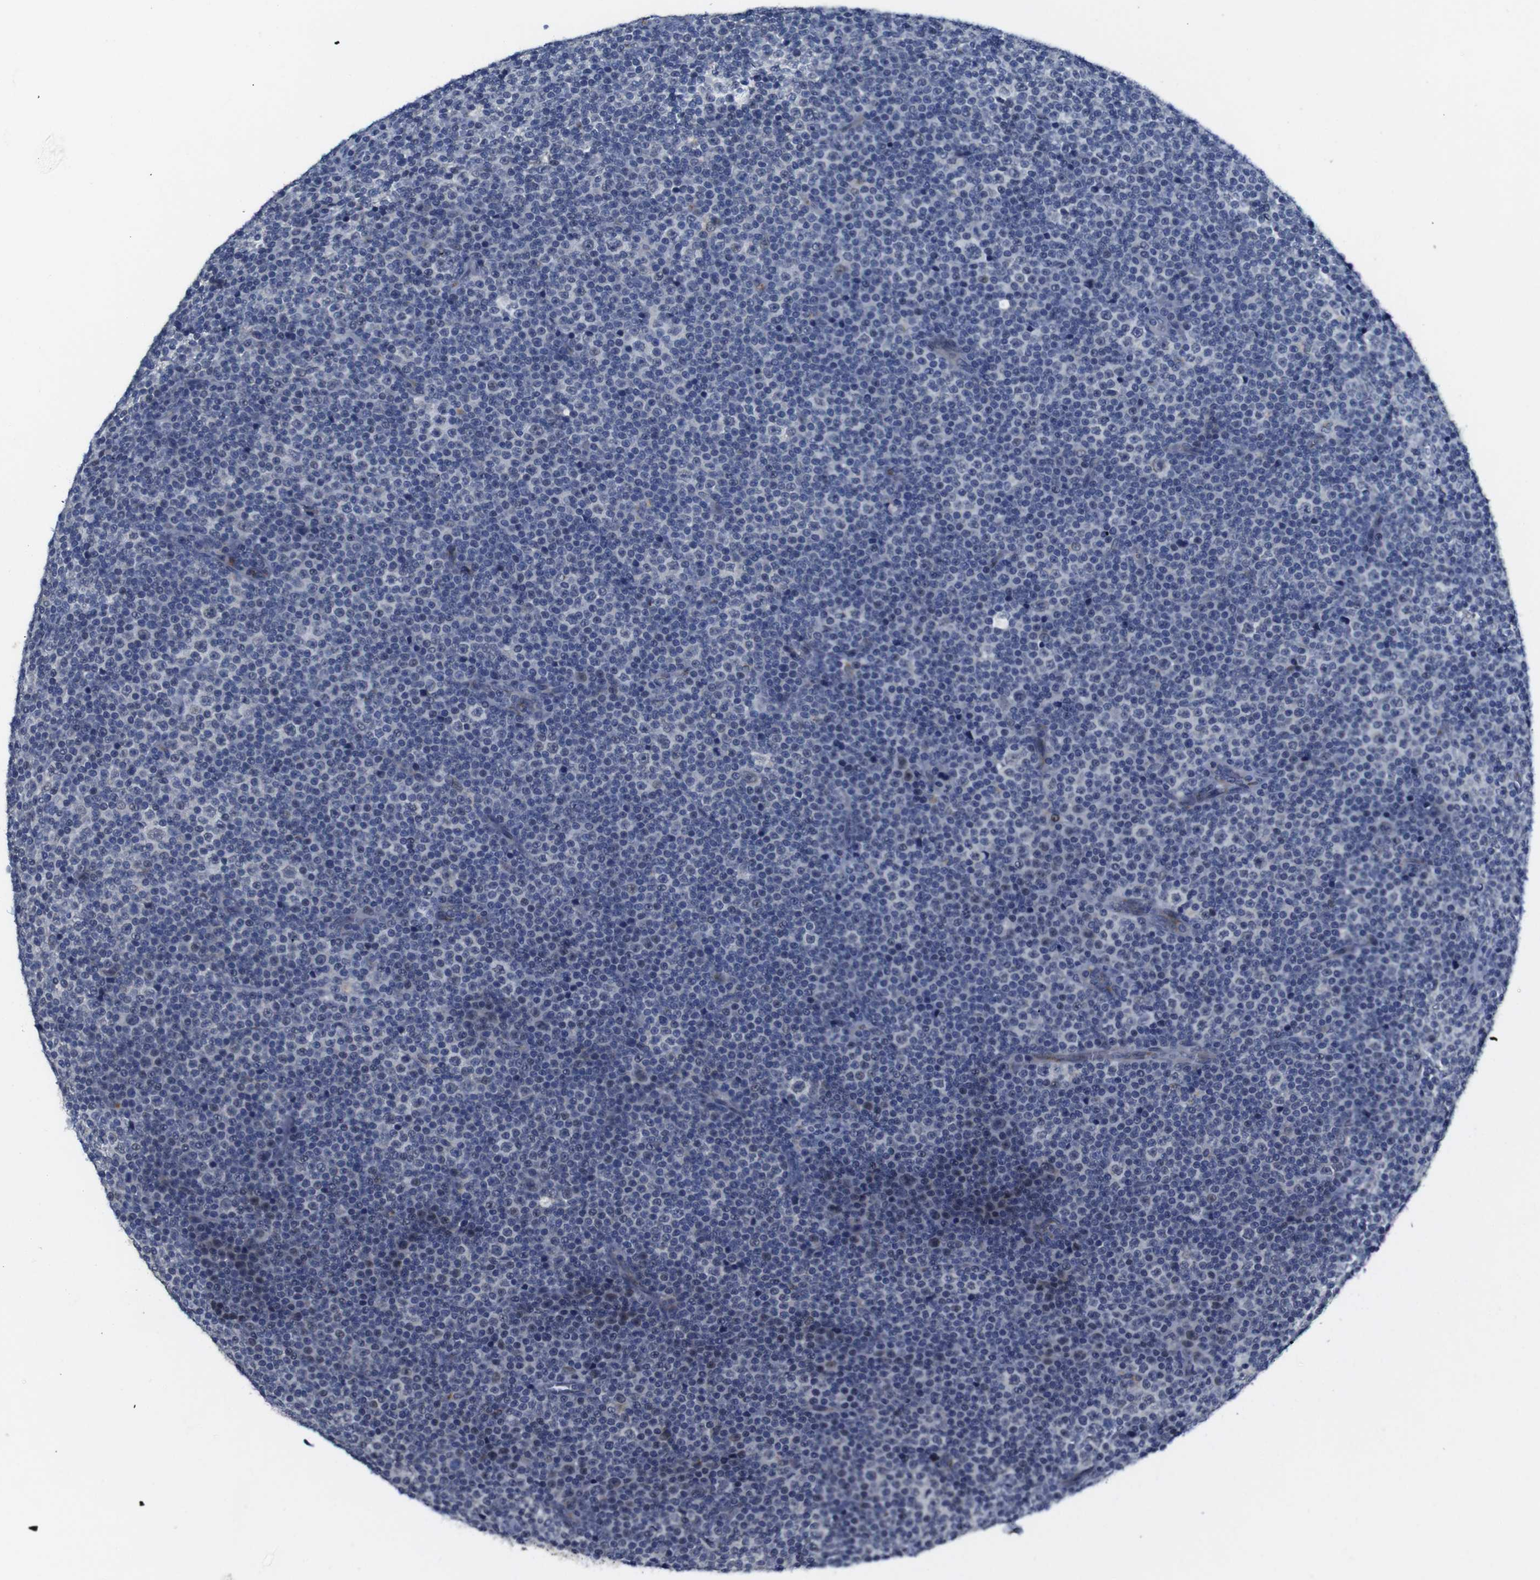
{"staining": {"intensity": "negative", "quantity": "none", "location": "none"}, "tissue": "lymphoma", "cell_type": "Tumor cells", "image_type": "cancer", "snomed": [{"axis": "morphology", "description": "Malignant lymphoma, non-Hodgkin's type, Low grade"}, {"axis": "topography", "description": "Lymph node"}], "caption": "IHC image of lymphoma stained for a protein (brown), which displays no positivity in tumor cells.", "gene": "FURIN", "patient": {"sex": "female", "age": 67}}